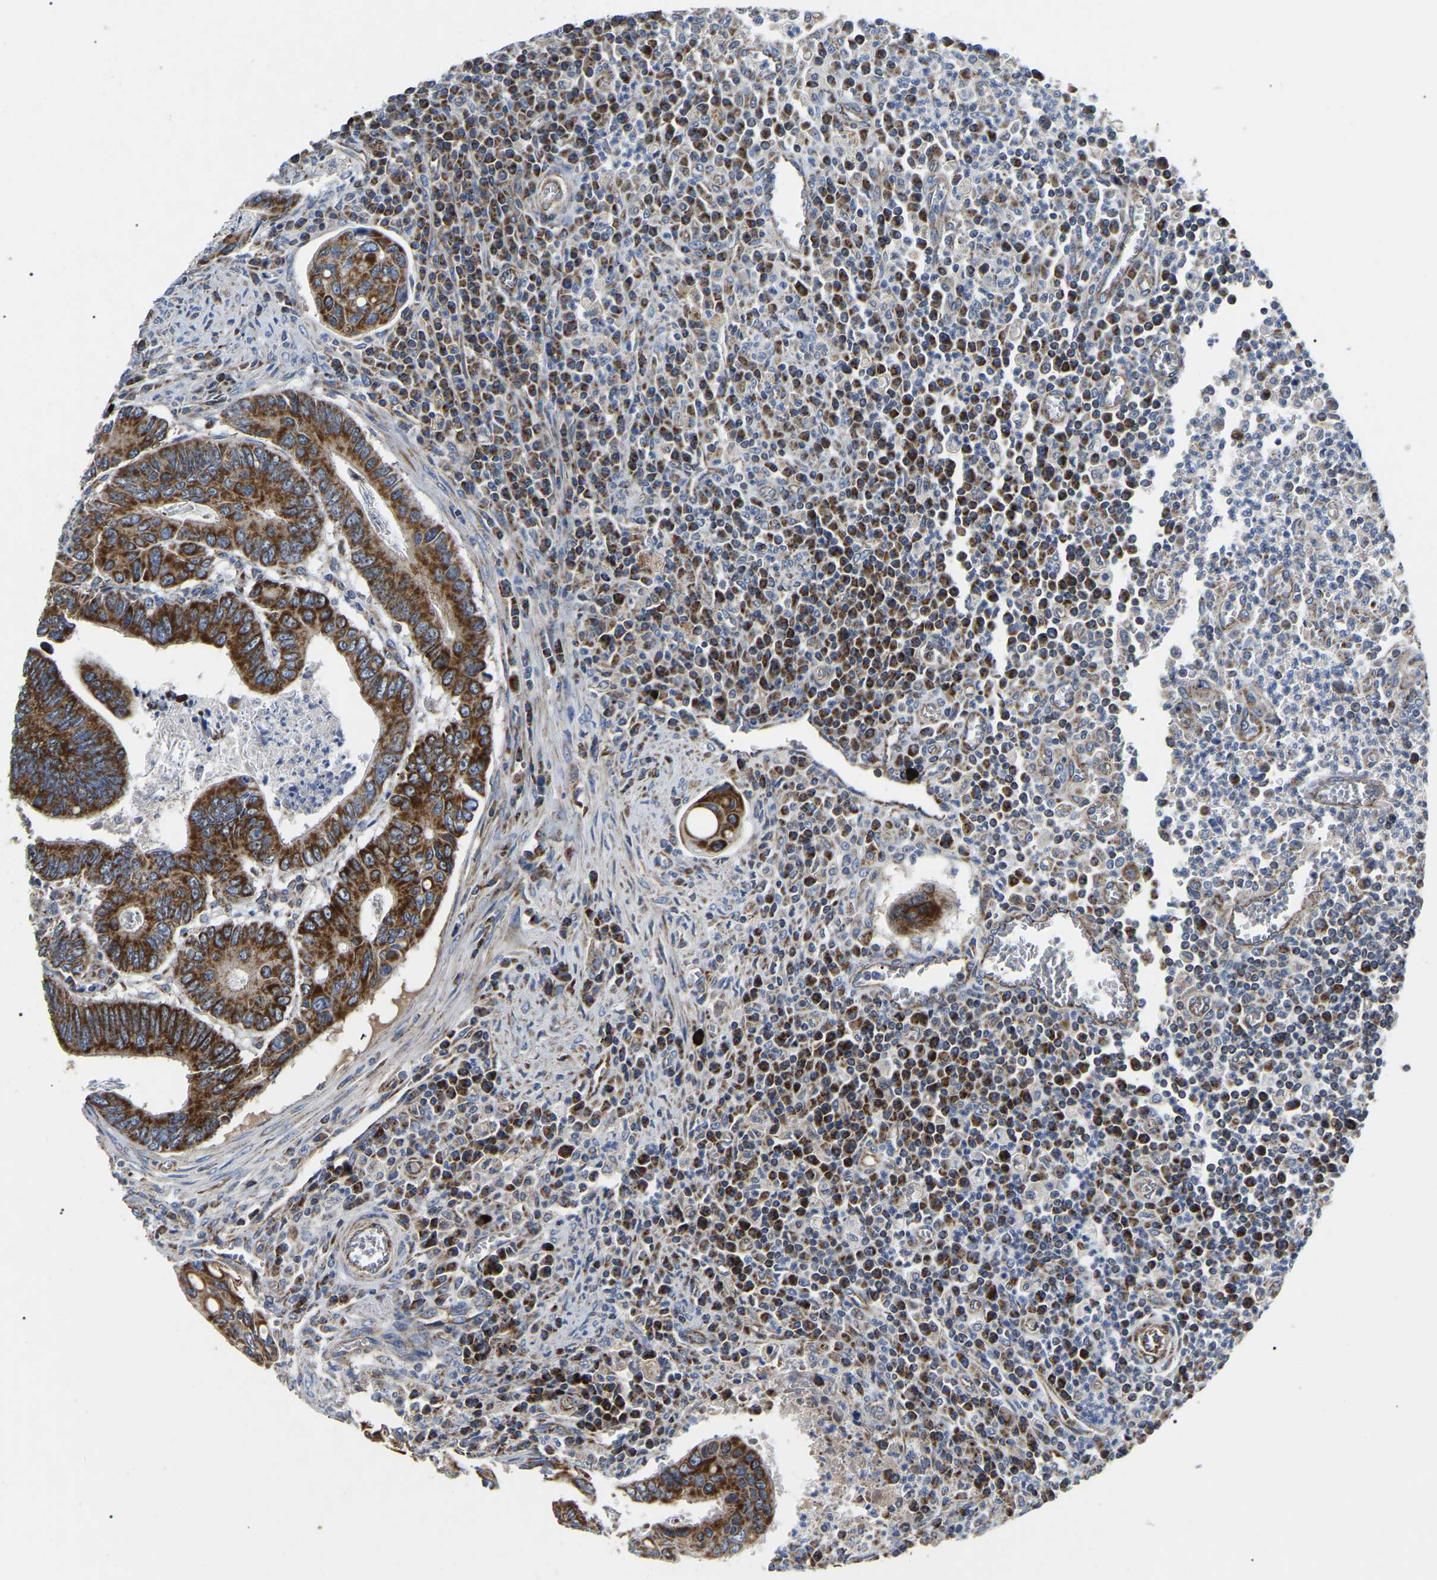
{"staining": {"intensity": "strong", "quantity": ">75%", "location": "cytoplasmic/membranous"}, "tissue": "colorectal cancer", "cell_type": "Tumor cells", "image_type": "cancer", "snomed": [{"axis": "morphology", "description": "Inflammation, NOS"}, {"axis": "morphology", "description": "Adenocarcinoma, NOS"}, {"axis": "topography", "description": "Colon"}], "caption": "A high amount of strong cytoplasmic/membranous positivity is present in about >75% of tumor cells in colorectal adenocarcinoma tissue.", "gene": "PPM1E", "patient": {"sex": "male", "age": 72}}